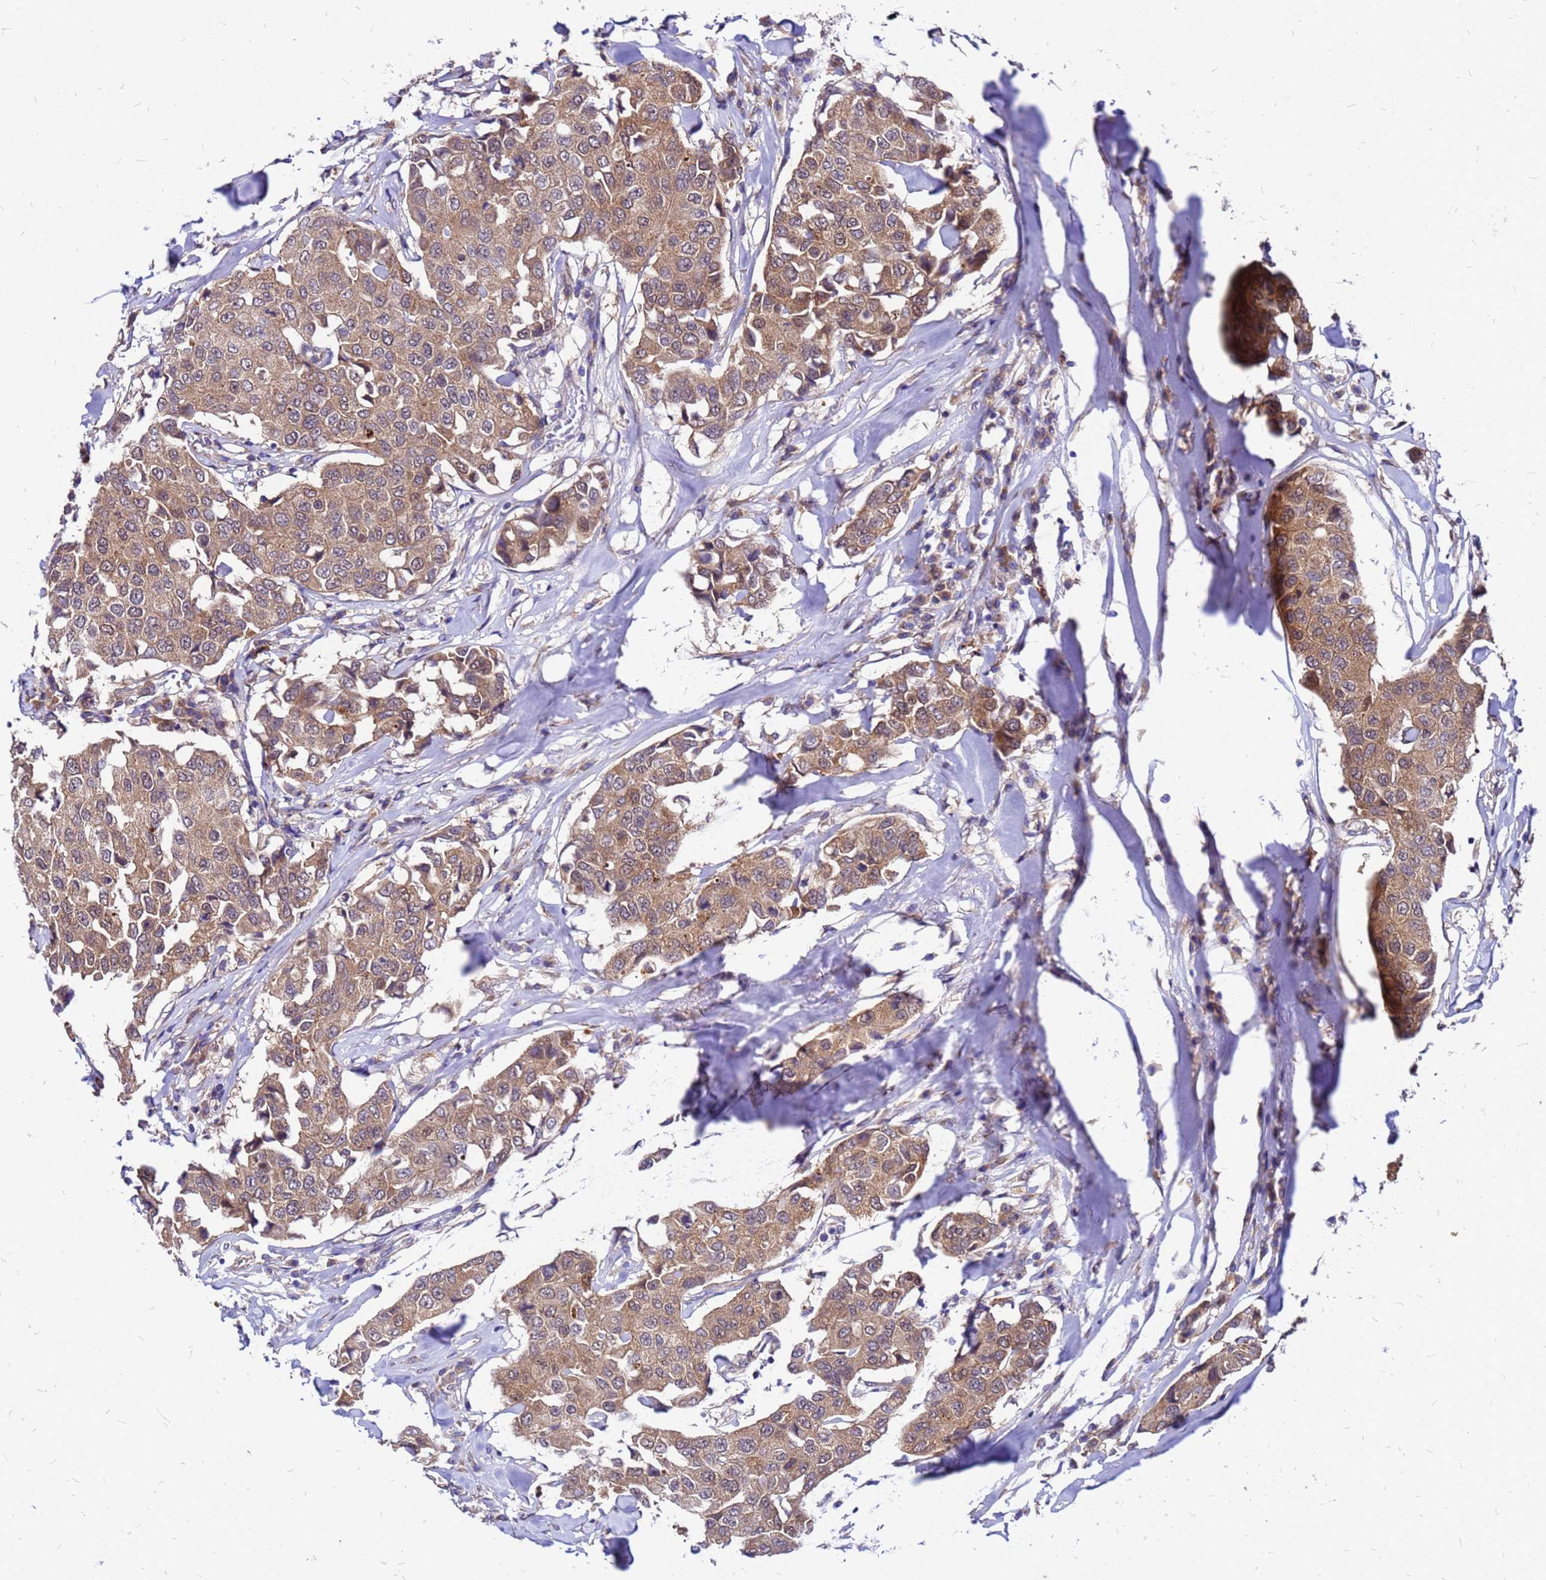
{"staining": {"intensity": "moderate", "quantity": ">75%", "location": "cytoplasmic/membranous"}, "tissue": "breast cancer", "cell_type": "Tumor cells", "image_type": "cancer", "snomed": [{"axis": "morphology", "description": "Duct carcinoma"}, {"axis": "topography", "description": "Breast"}], "caption": "An immunohistochemistry (IHC) photomicrograph of tumor tissue is shown. Protein staining in brown highlights moderate cytoplasmic/membranous positivity in intraductal carcinoma (breast) within tumor cells.", "gene": "DUSP23", "patient": {"sex": "female", "age": 80}}